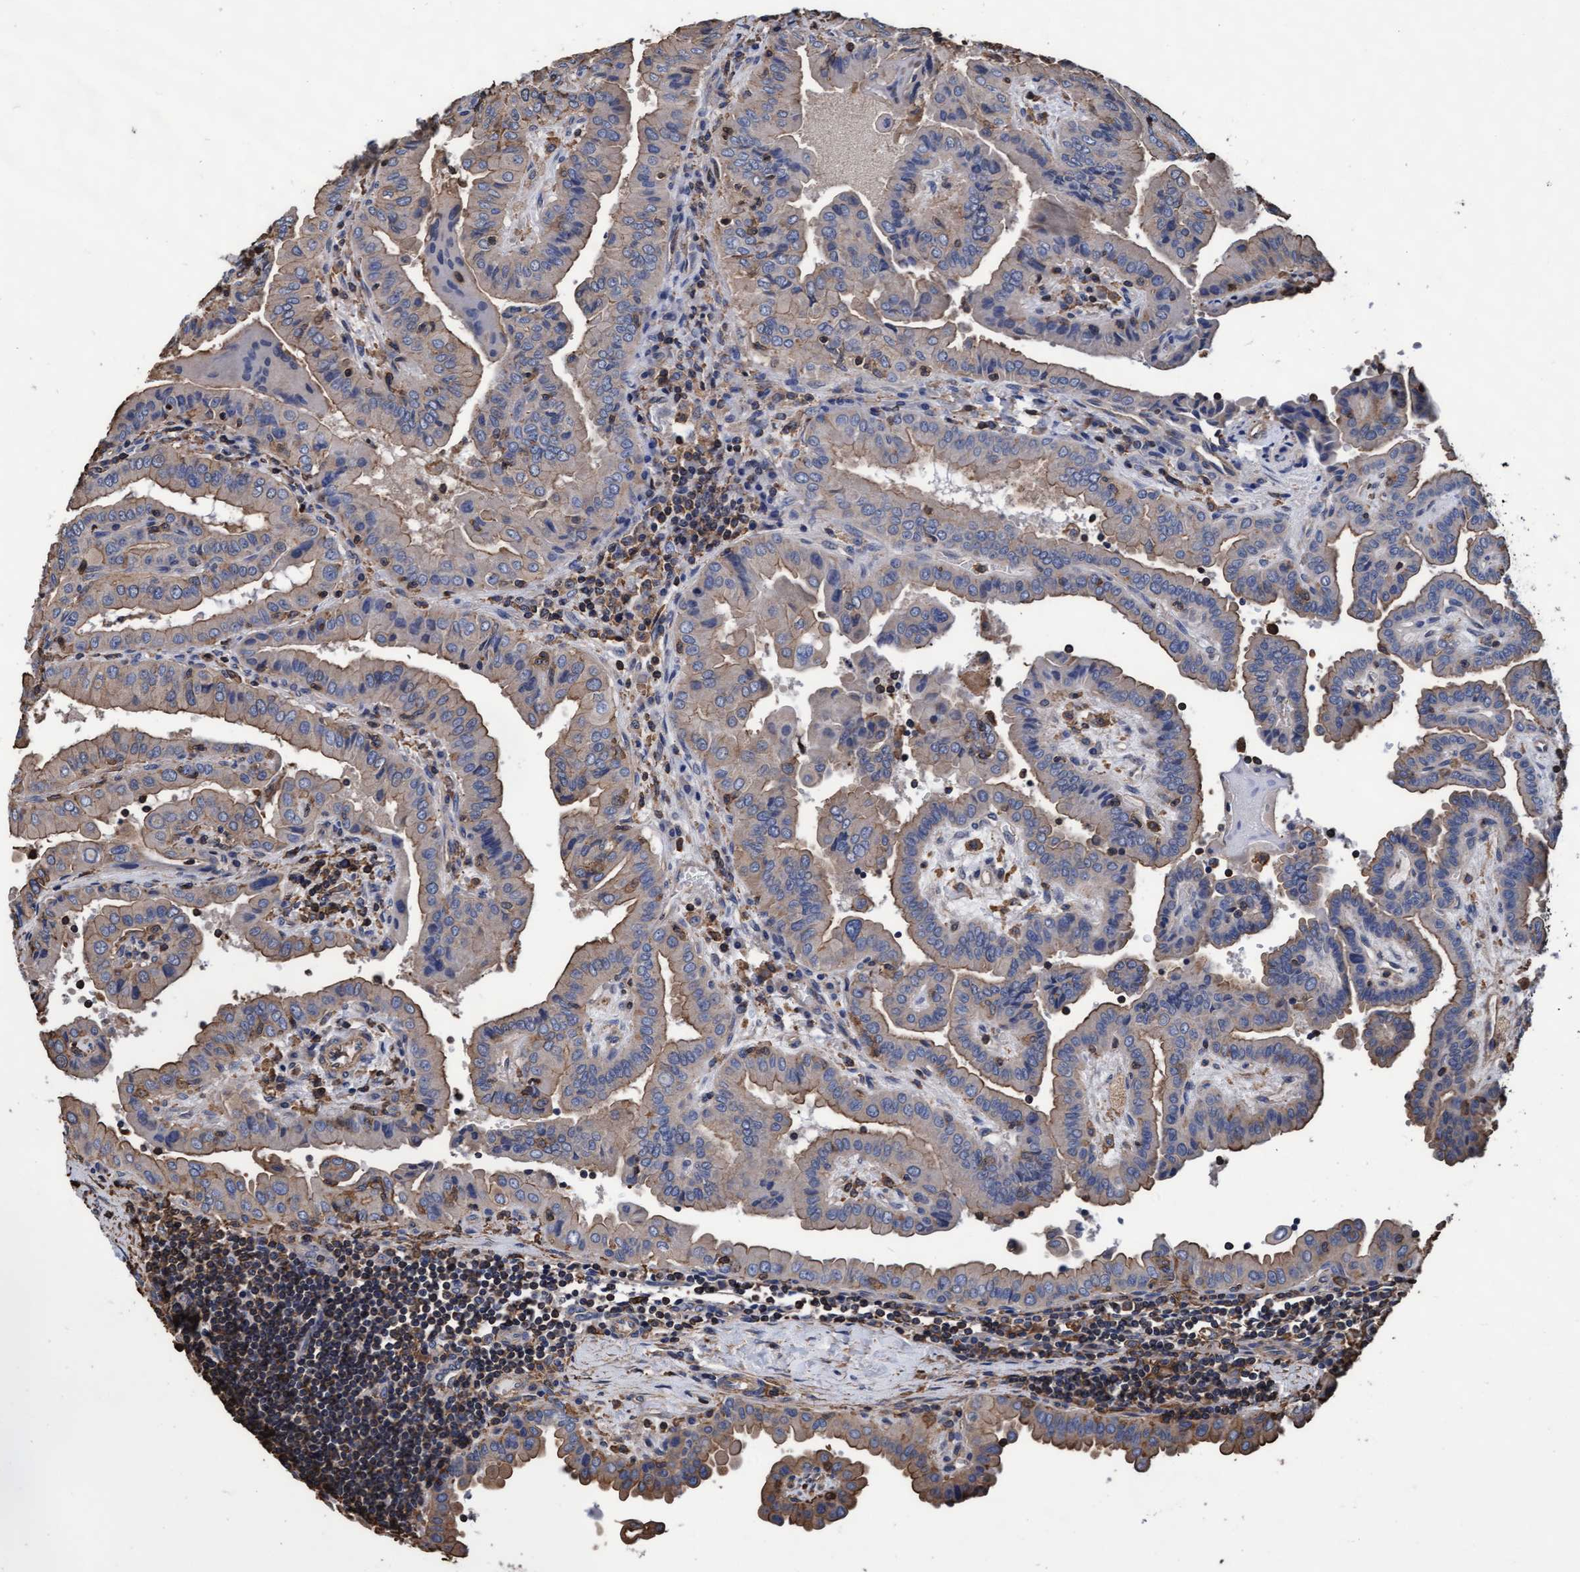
{"staining": {"intensity": "moderate", "quantity": "25%-75%", "location": "cytoplasmic/membranous"}, "tissue": "thyroid cancer", "cell_type": "Tumor cells", "image_type": "cancer", "snomed": [{"axis": "morphology", "description": "Papillary adenocarcinoma, NOS"}, {"axis": "topography", "description": "Thyroid gland"}], "caption": "Immunohistochemical staining of papillary adenocarcinoma (thyroid) exhibits medium levels of moderate cytoplasmic/membranous expression in about 25%-75% of tumor cells.", "gene": "GRHPR", "patient": {"sex": "male", "age": 33}}